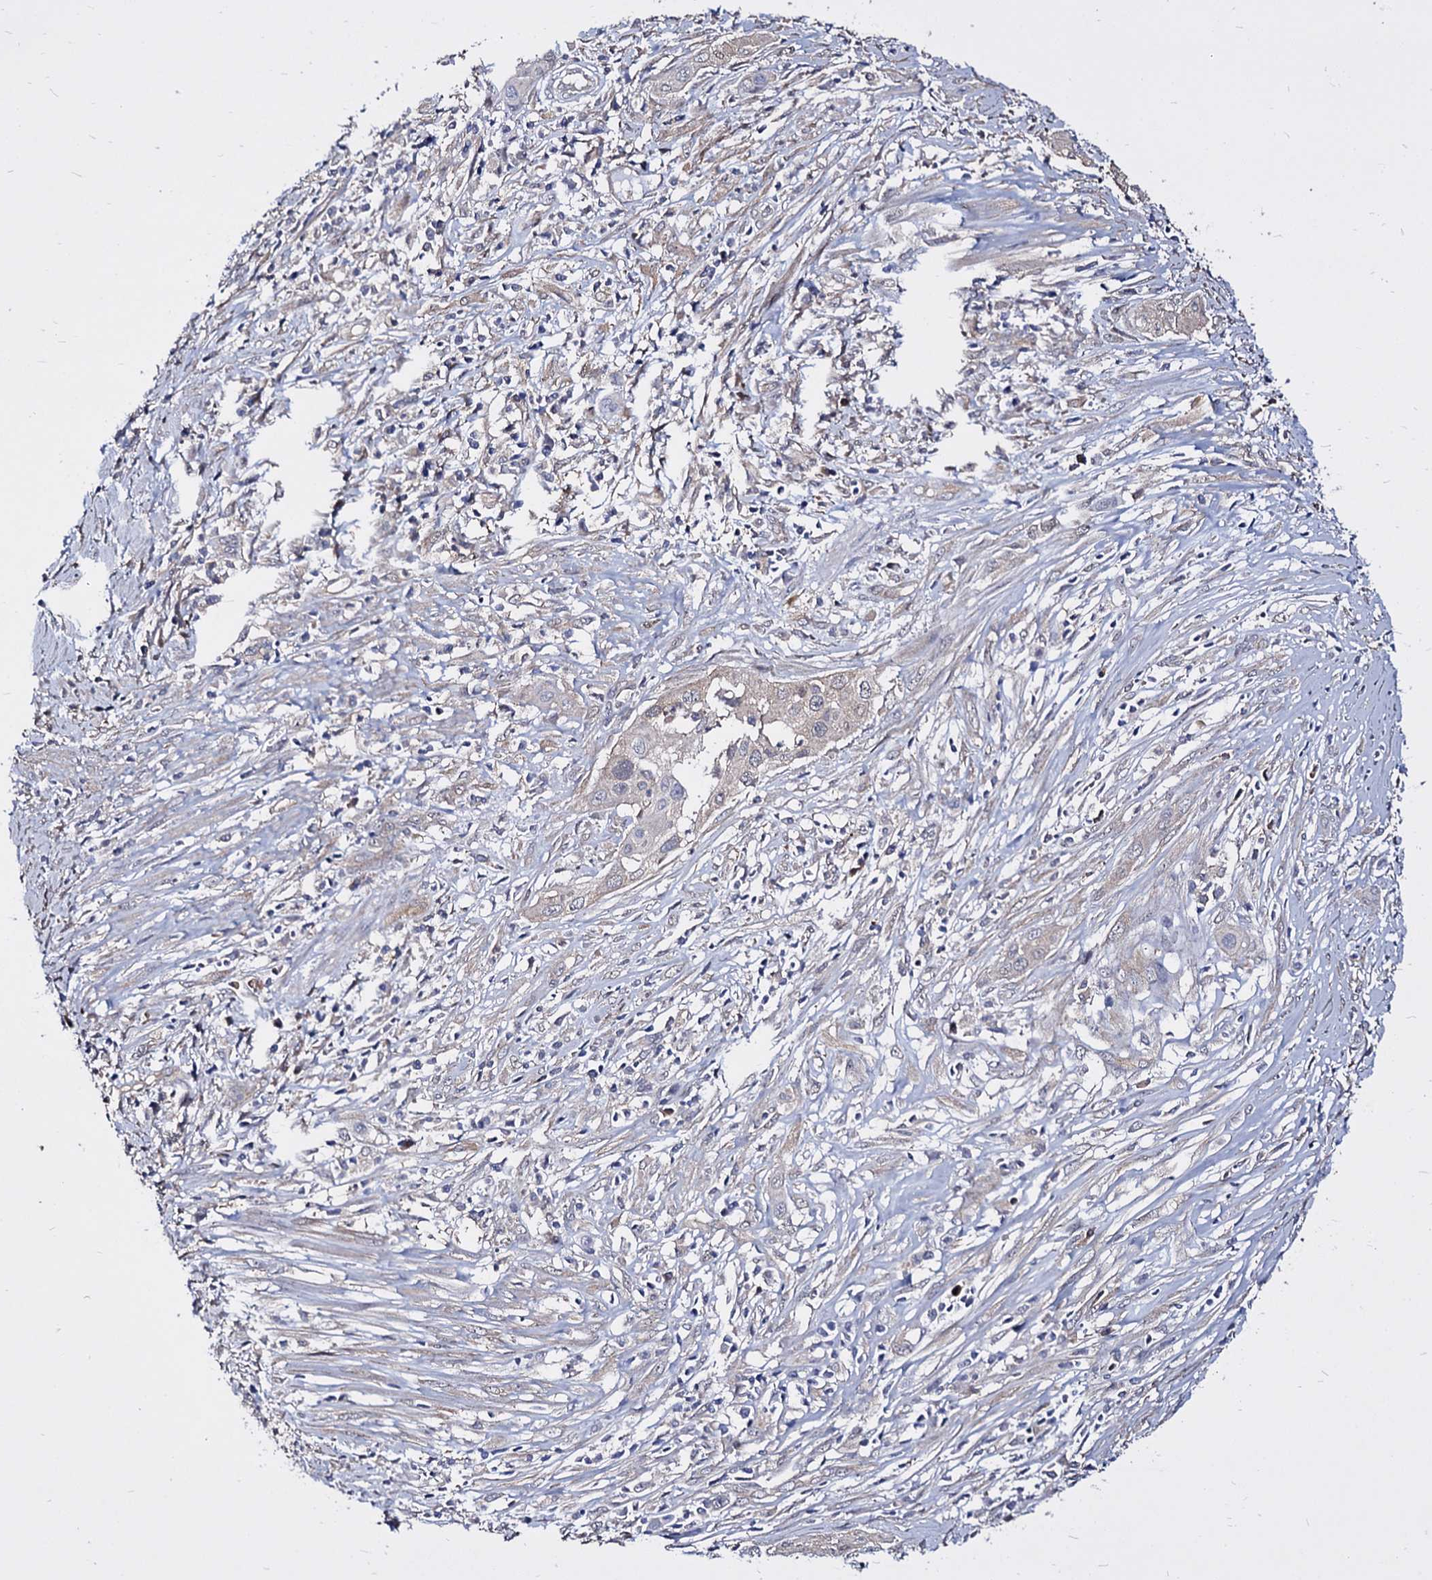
{"staining": {"intensity": "weak", "quantity": "<25%", "location": "cytoplasmic/membranous"}, "tissue": "cervical cancer", "cell_type": "Tumor cells", "image_type": "cancer", "snomed": [{"axis": "morphology", "description": "Squamous cell carcinoma, NOS"}, {"axis": "topography", "description": "Cervix"}], "caption": "Immunohistochemistry (IHC) histopathology image of cervical squamous cell carcinoma stained for a protein (brown), which reveals no expression in tumor cells.", "gene": "NME1", "patient": {"sex": "female", "age": 34}}